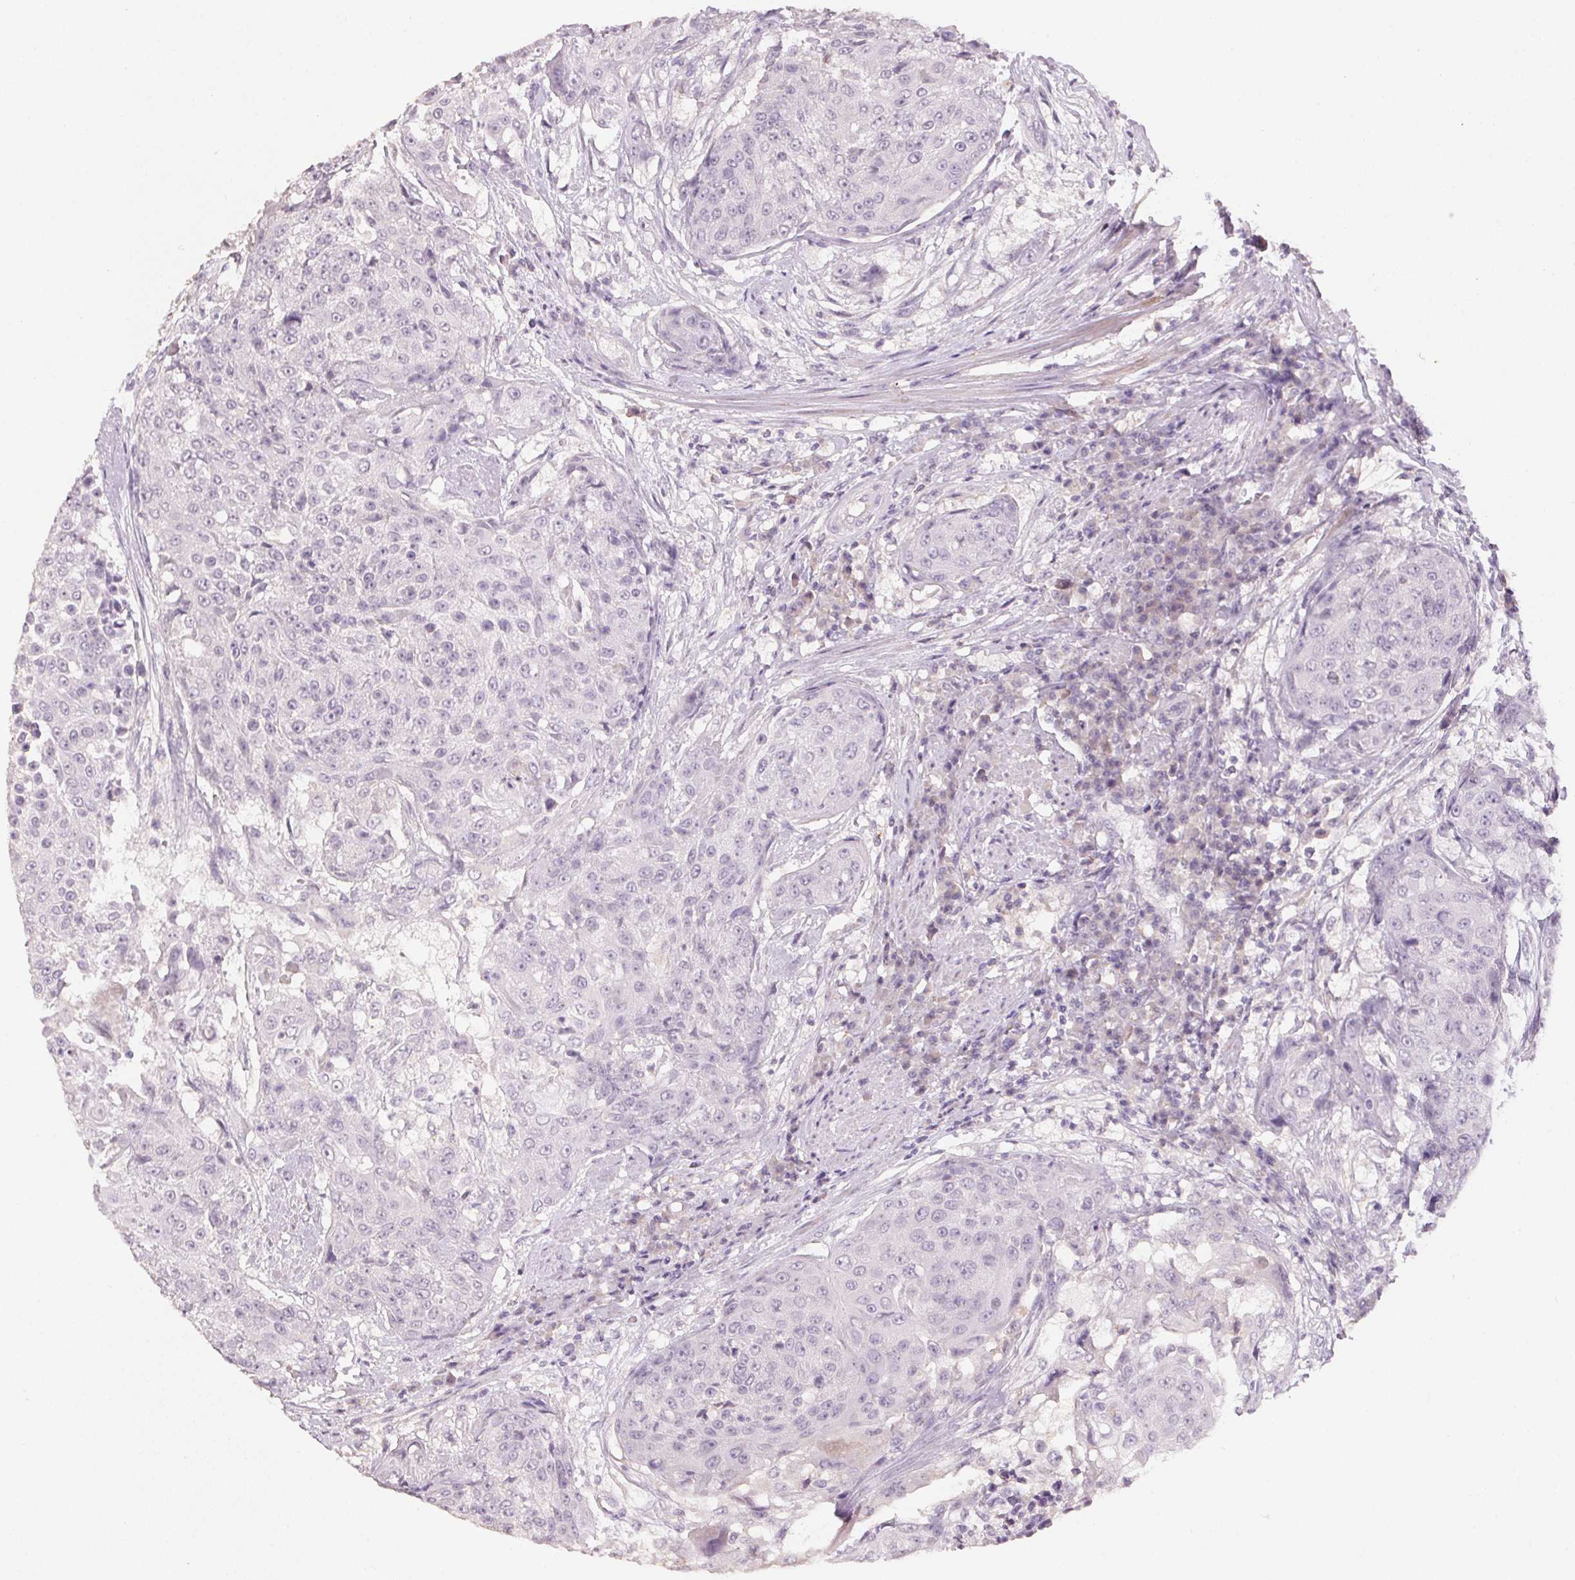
{"staining": {"intensity": "negative", "quantity": "none", "location": "none"}, "tissue": "urothelial cancer", "cell_type": "Tumor cells", "image_type": "cancer", "snomed": [{"axis": "morphology", "description": "Urothelial carcinoma, High grade"}, {"axis": "topography", "description": "Urinary bladder"}], "caption": "Immunohistochemical staining of urothelial cancer exhibits no significant positivity in tumor cells. Nuclei are stained in blue.", "gene": "CXCL5", "patient": {"sex": "female", "age": 63}}